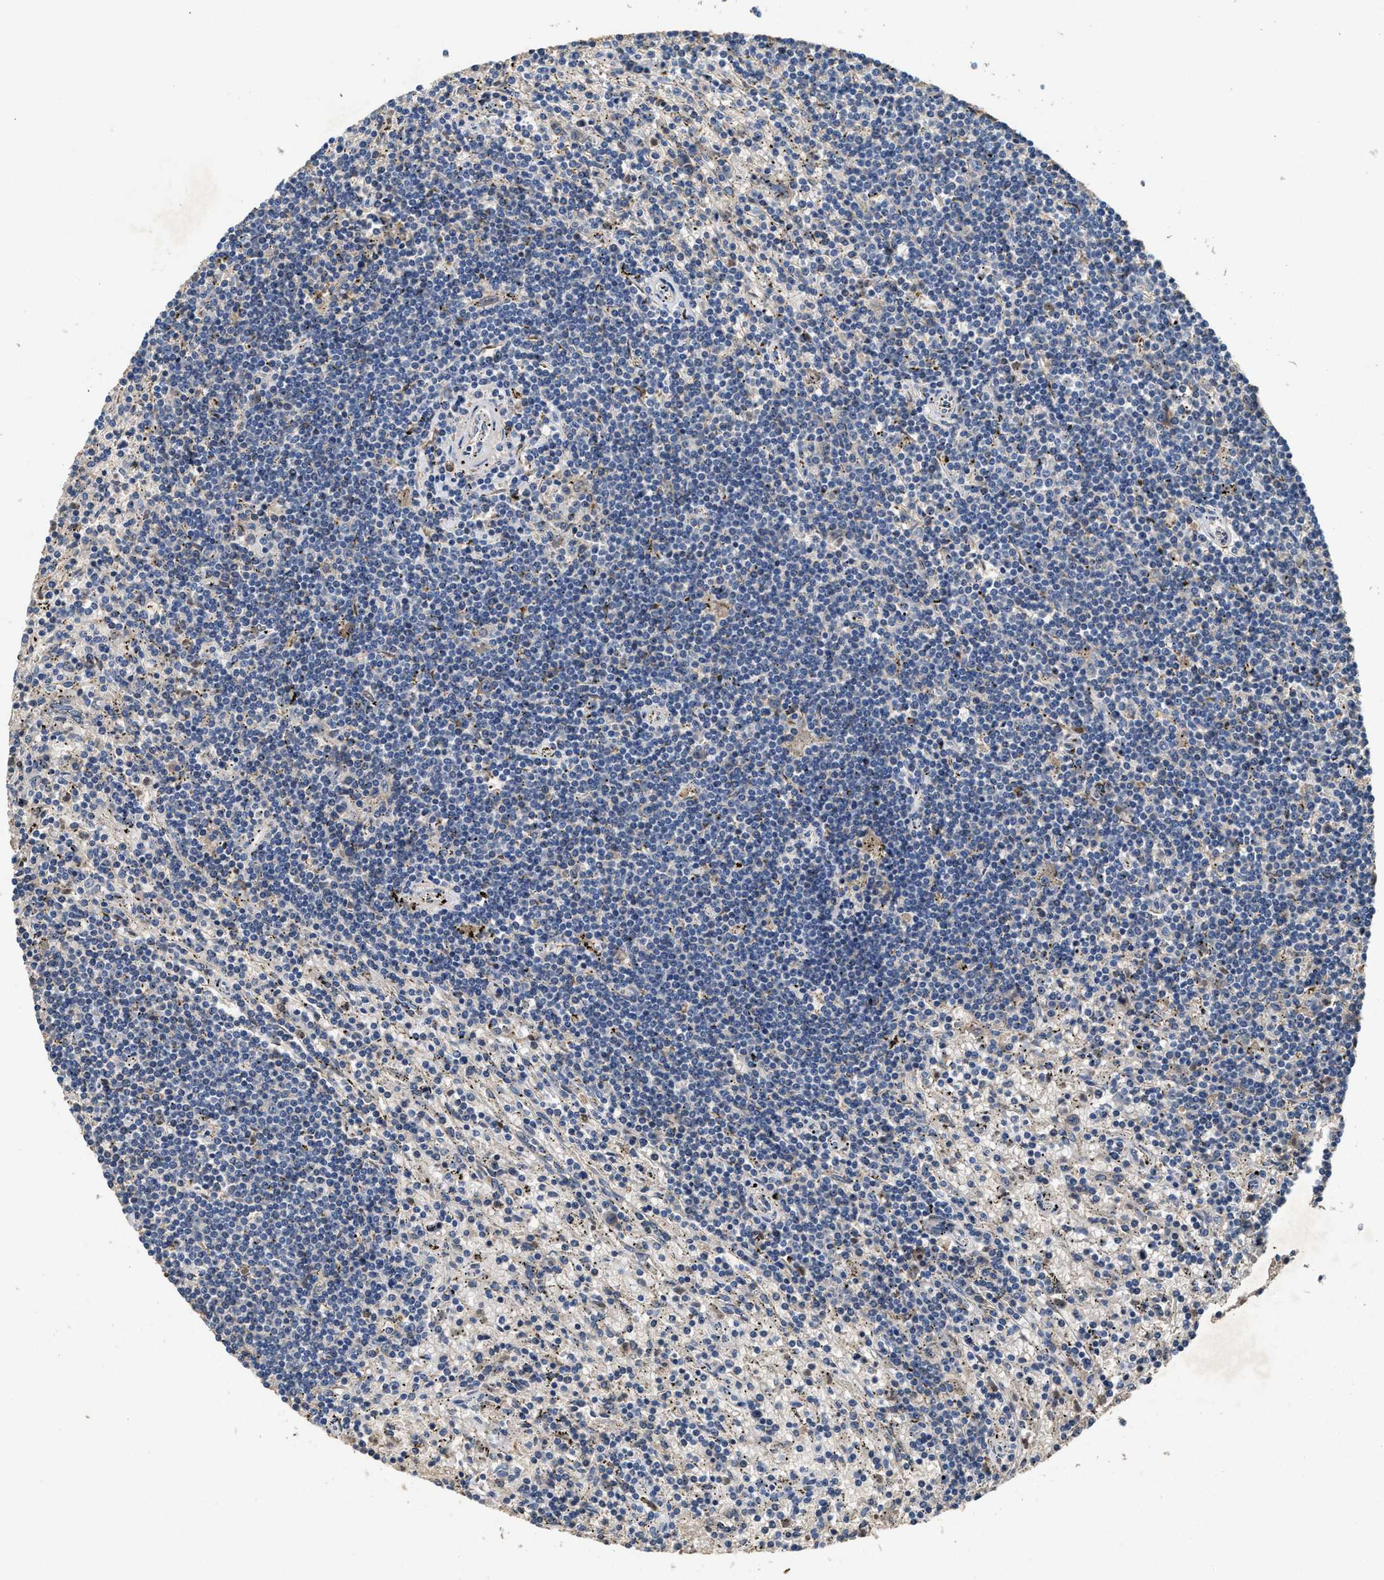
{"staining": {"intensity": "negative", "quantity": "none", "location": "none"}, "tissue": "lymphoma", "cell_type": "Tumor cells", "image_type": "cancer", "snomed": [{"axis": "morphology", "description": "Malignant lymphoma, non-Hodgkin's type, Low grade"}, {"axis": "topography", "description": "Spleen"}], "caption": "An immunohistochemistry (IHC) photomicrograph of lymphoma is shown. There is no staining in tumor cells of lymphoma.", "gene": "C3", "patient": {"sex": "male", "age": 76}}